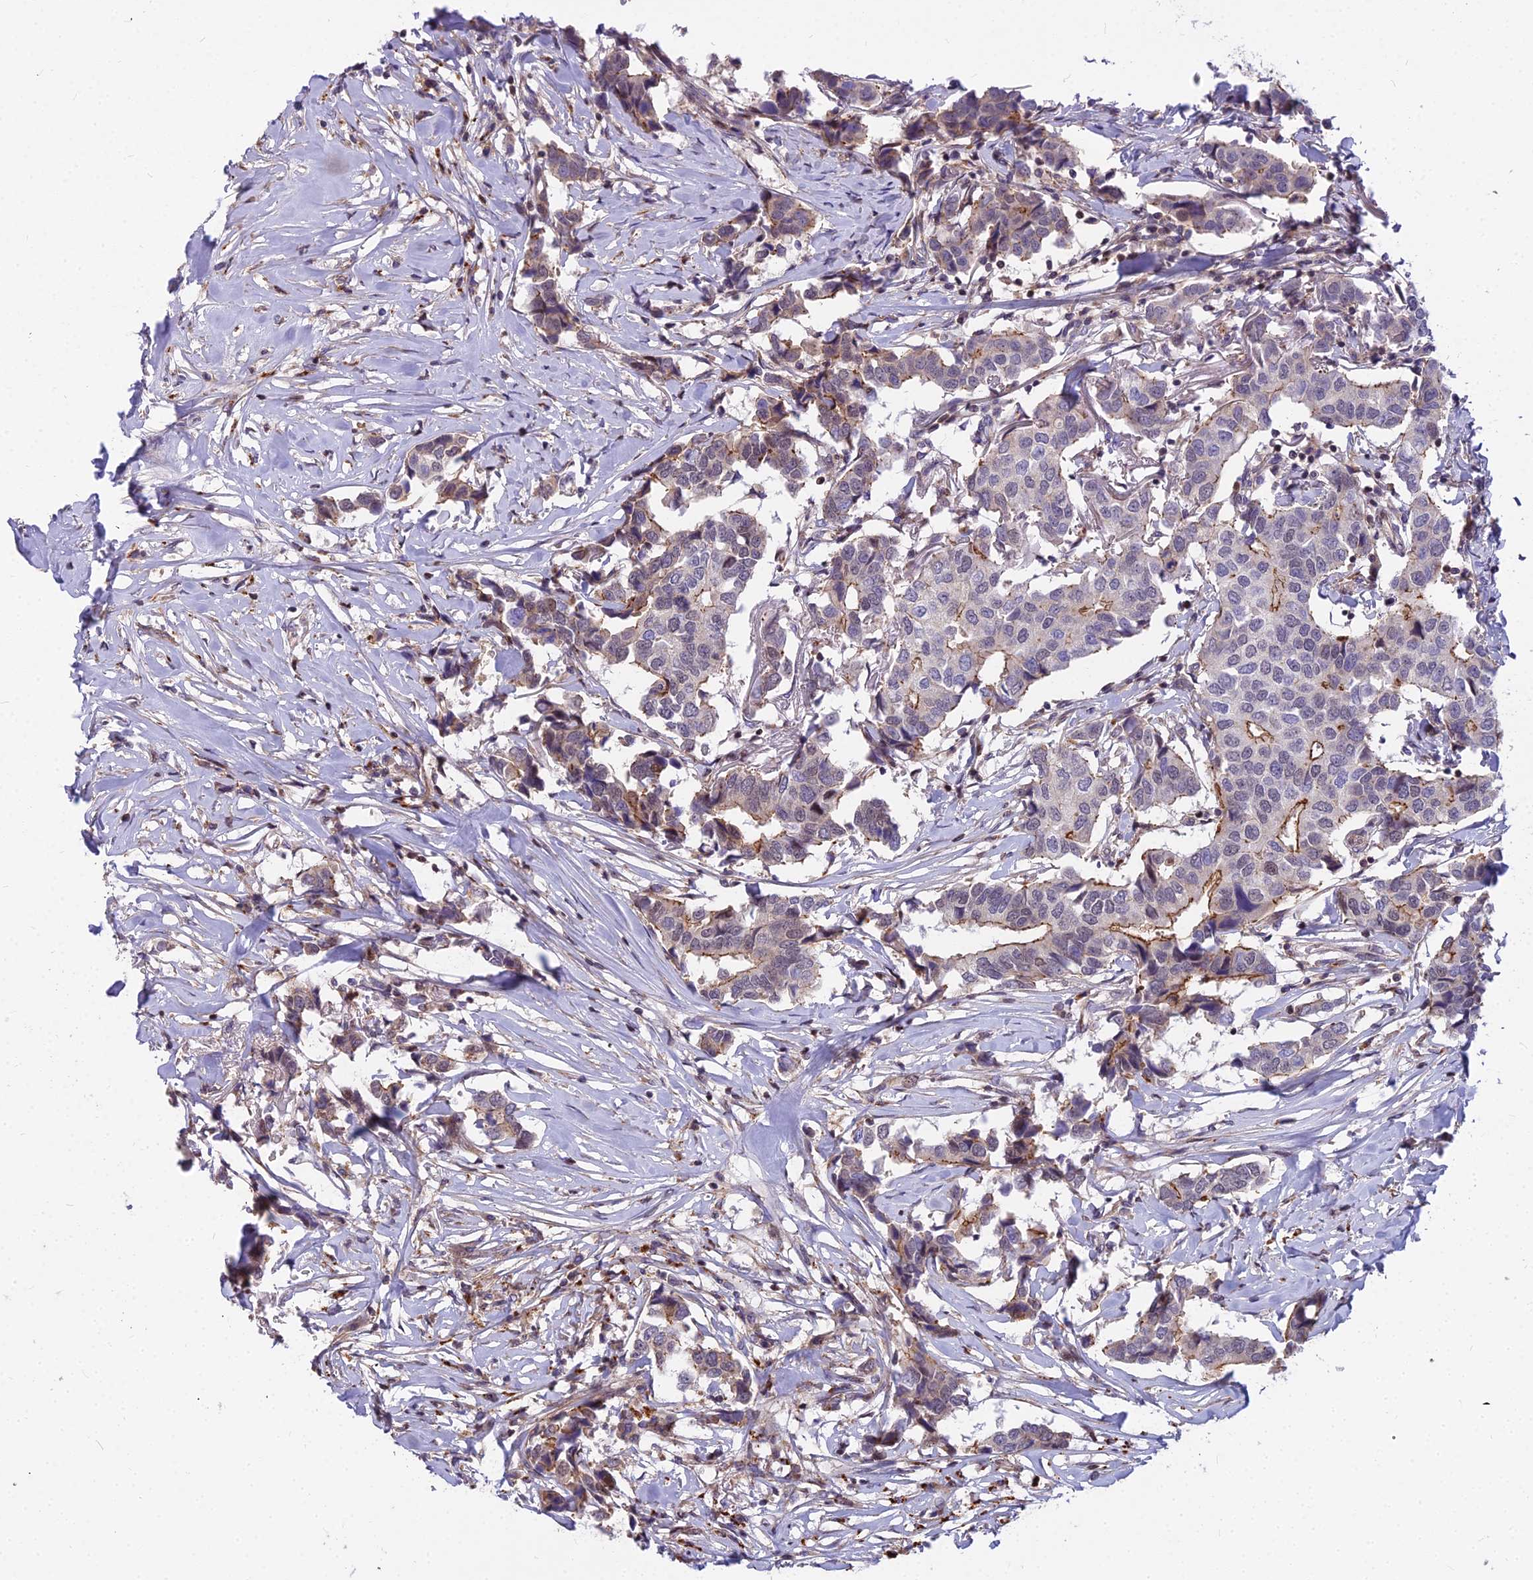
{"staining": {"intensity": "moderate", "quantity": "<25%", "location": "cytoplasmic/membranous"}, "tissue": "breast cancer", "cell_type": "Tumor cells", "image_type": "cancer", "snomed": [{"axis": "morphology", "description": "Duct carcinoma"}, {"axis": "topography", "description": "Breast"}], "caption": "IHC (DAB) staining of breast cancer demonstrates moderate cytoplasmic/membranous protein staining in about <25% of tumor cells.", "gene": "GLYATL3", "patient": {"sex": "female", "age": 80}}